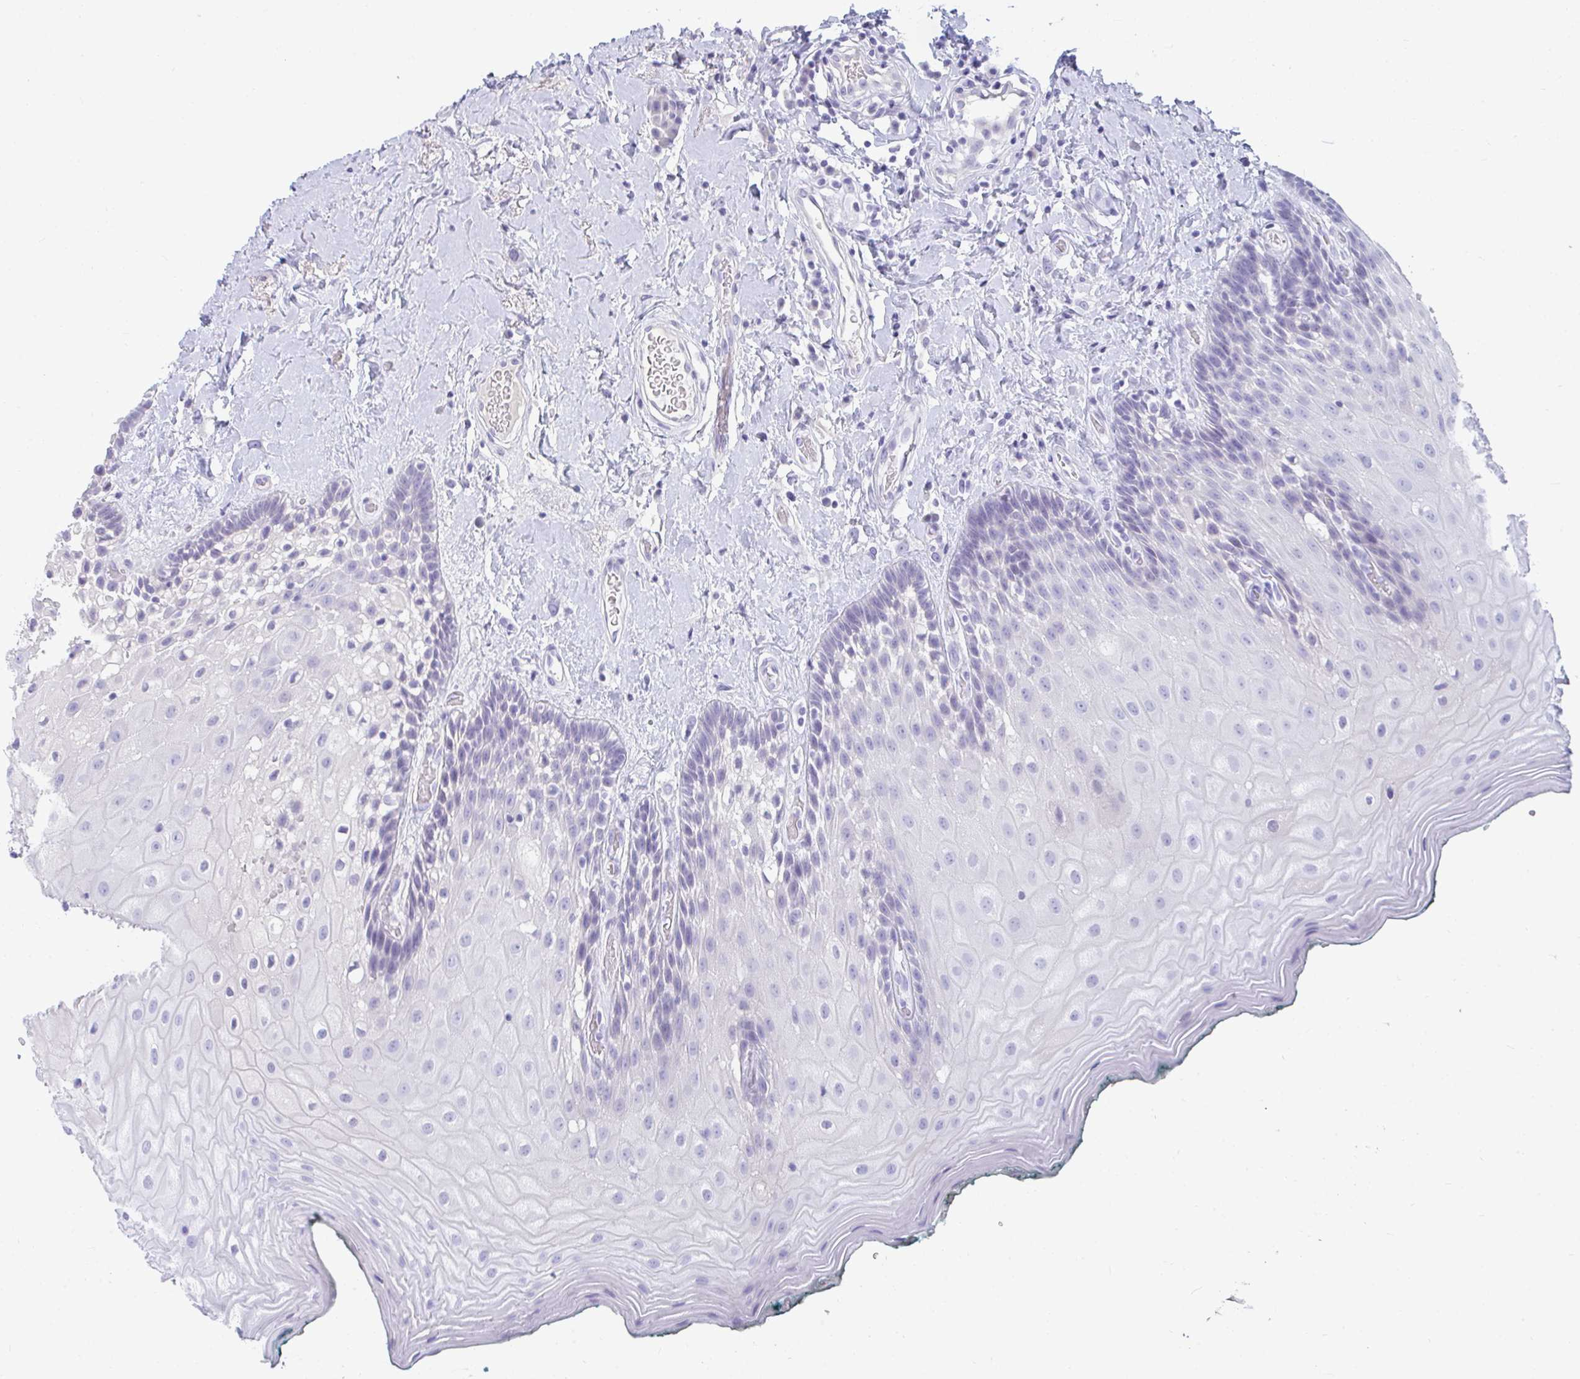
{"staining": {"intensity": "negative", "quantity": "none", "location": "none"}, "tissue": "oral mucosa", "cell_type": "Squamous epithelial cells", "image_type": "normal", "snomed": [{"axis": "morphology", "description": "Normal tissue, NOS"}, {"axis": "morphology", "description": "Squamous cell carcinoma, NOS"}, {"axis": "topography", "description": "Oral tissue"}, {"axis": "topography", "description": "Head-Neck"}], "caption": "IHC histopathology image of unremarkable oral mucosa stained for a protein (brown), which exhibits no positivity in squamous epithelial cells.", "gene": "TTC30A", "patient": {"sex": "male", "age": 64}}